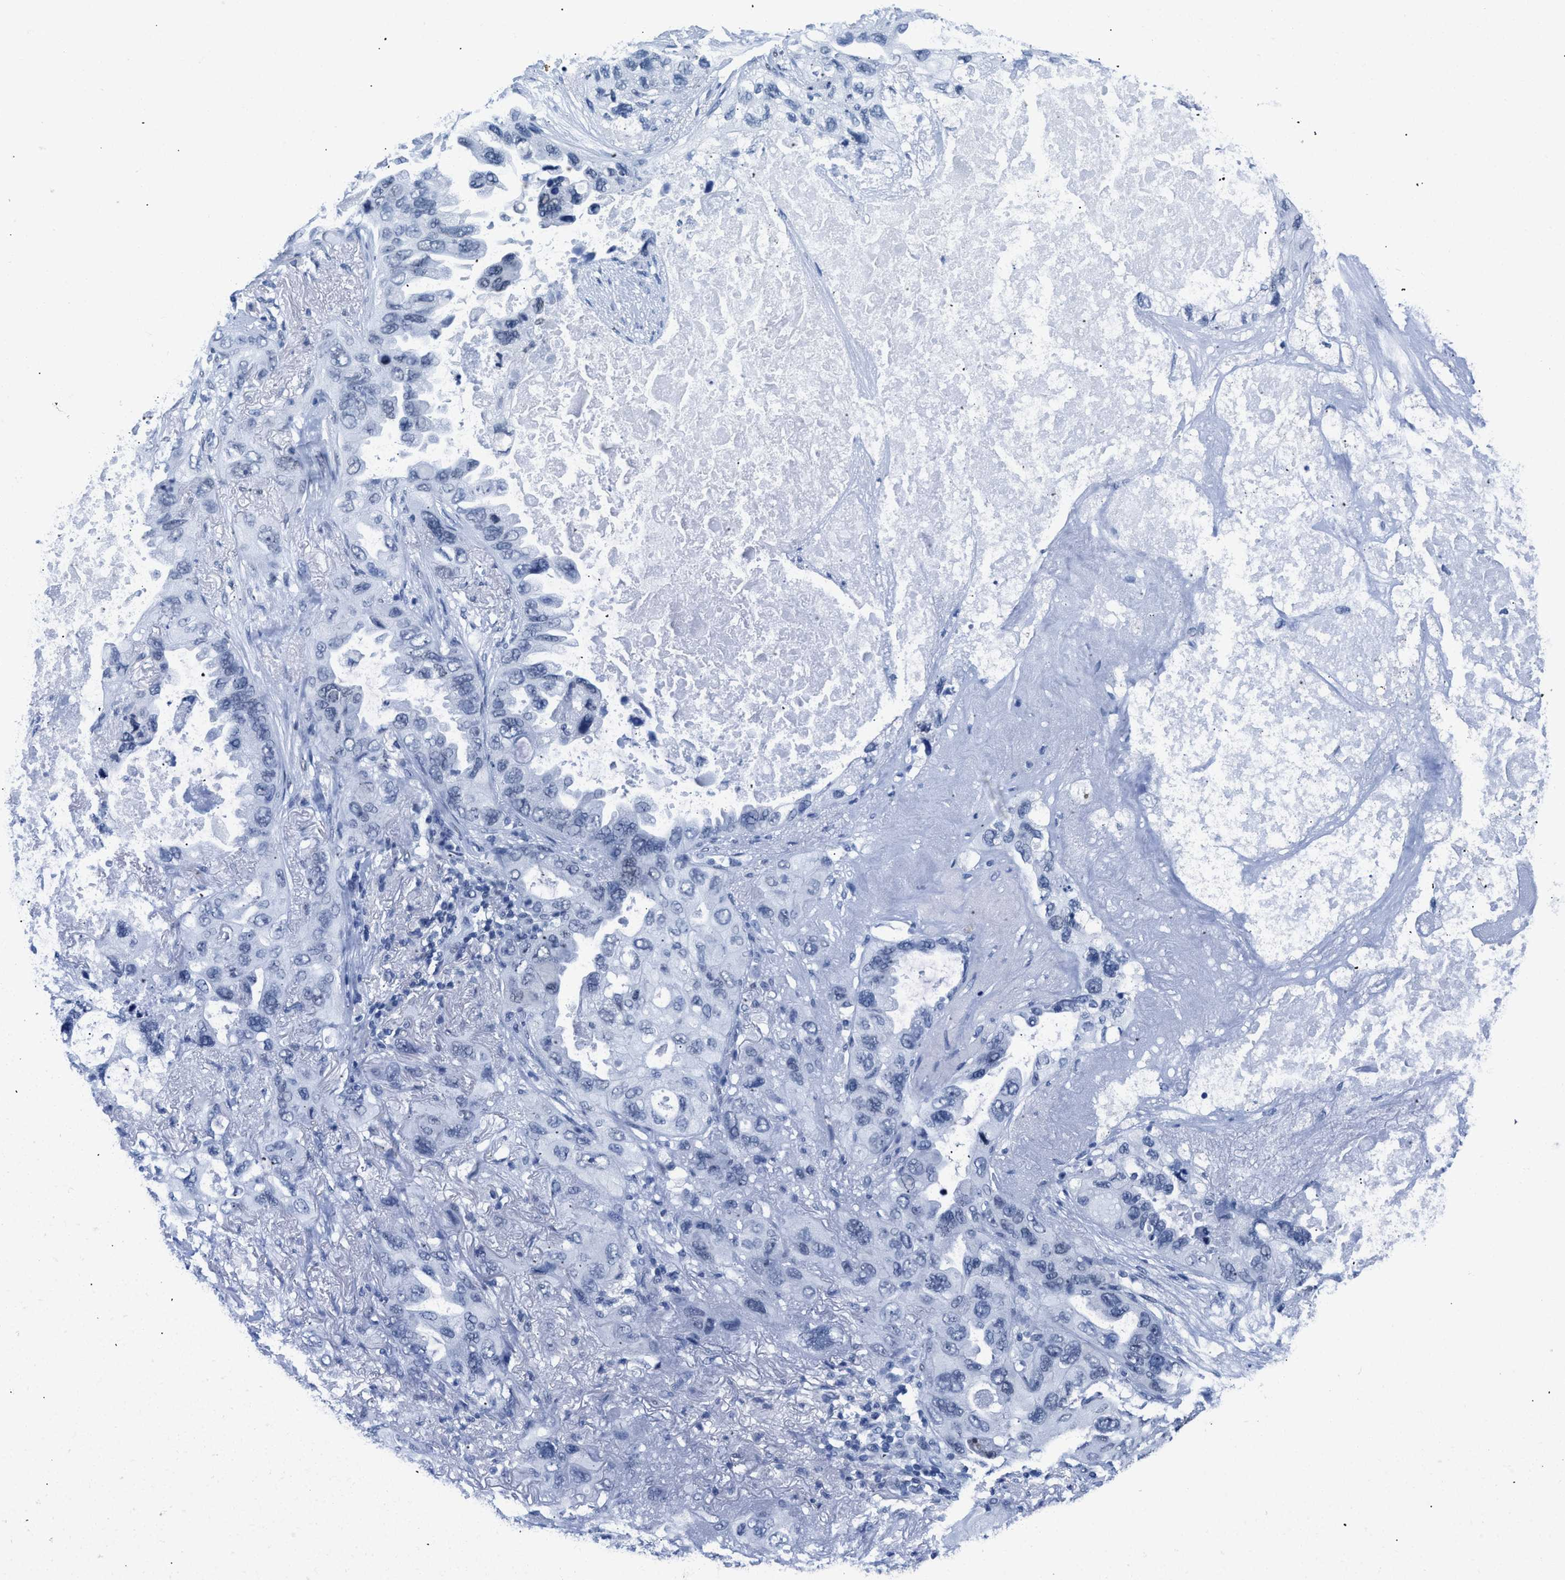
{"staining": {"intensity": "negative", "quantity": "none", "location": "none"}, "tissue": "lung cancer", "cell_type": "Tumor cells", "image_type": "cancer", "snomed": [{"axis": "morphology", "description": "Squamous cell carcinoma, NOS"}, {"axis": "topography", "description": "Lung"}], "caption": "An immunohistochemistry (IHC) histopathology image of squamous cell carcinoma (lung) is shown. There is no staining in tumor cells of squamous cell carcinoma (lung).", "gene": "CTBP1", "patient": {"sex": "female", "age": 73}}